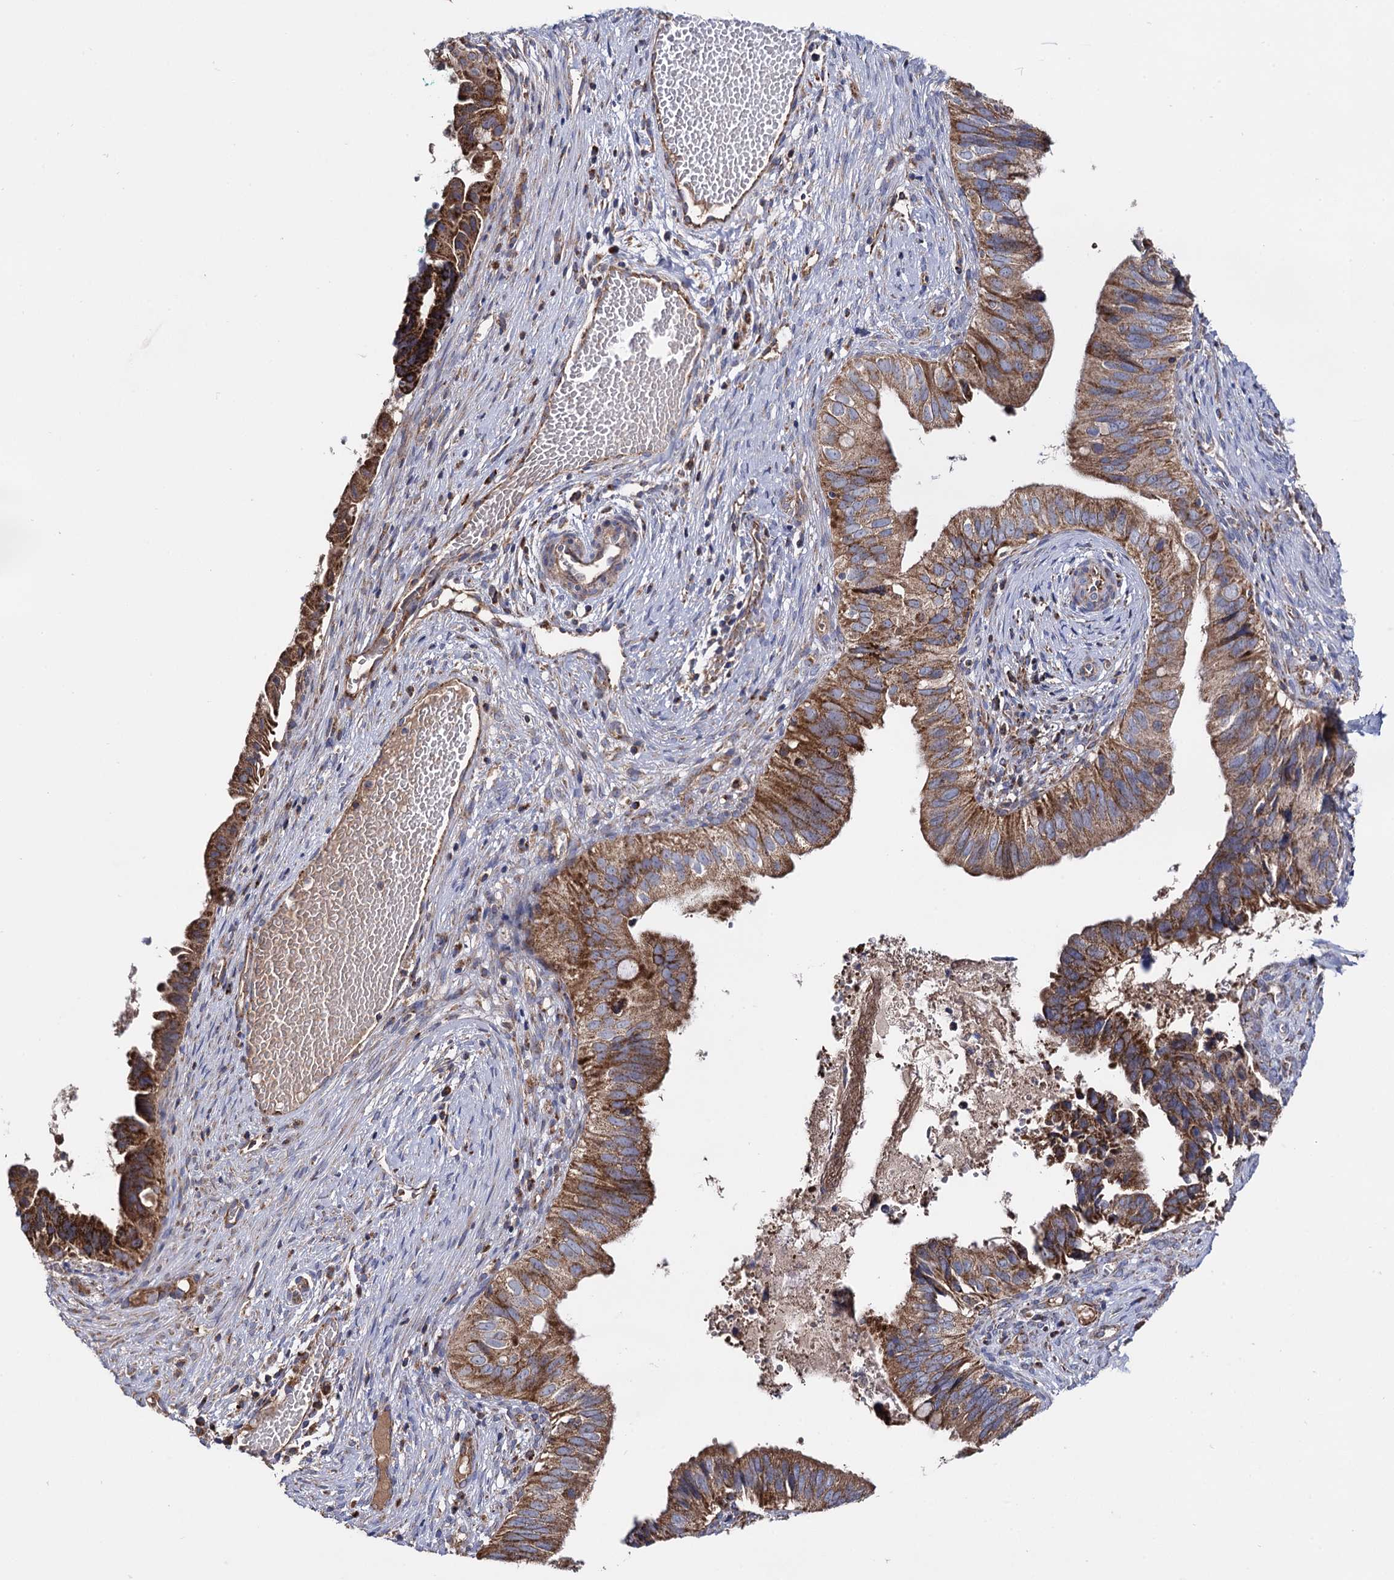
{"staining": {"intensity": "moderate", "quantity": ">75%", "location": "cytoplasmic/membranous"}, "tissue": "cervical cancer", "cell_type": "Tumor cells", "image_type": "cancer", "snomed": [{"axis": "morphology", "description": "Adenocarcinoma, NOS"}, {"axis": "topography", "description": "Cervix"}], "caption": "DAB (3,3'-diaminobenzidine) immunohistochemical staining of human cervical cancer demonstrates moderate cytoplasmic/membranous protein staining in about >75% of tumor cells.", "gene": "IQCH", "patient": {"sex": "female", "age": 42}}